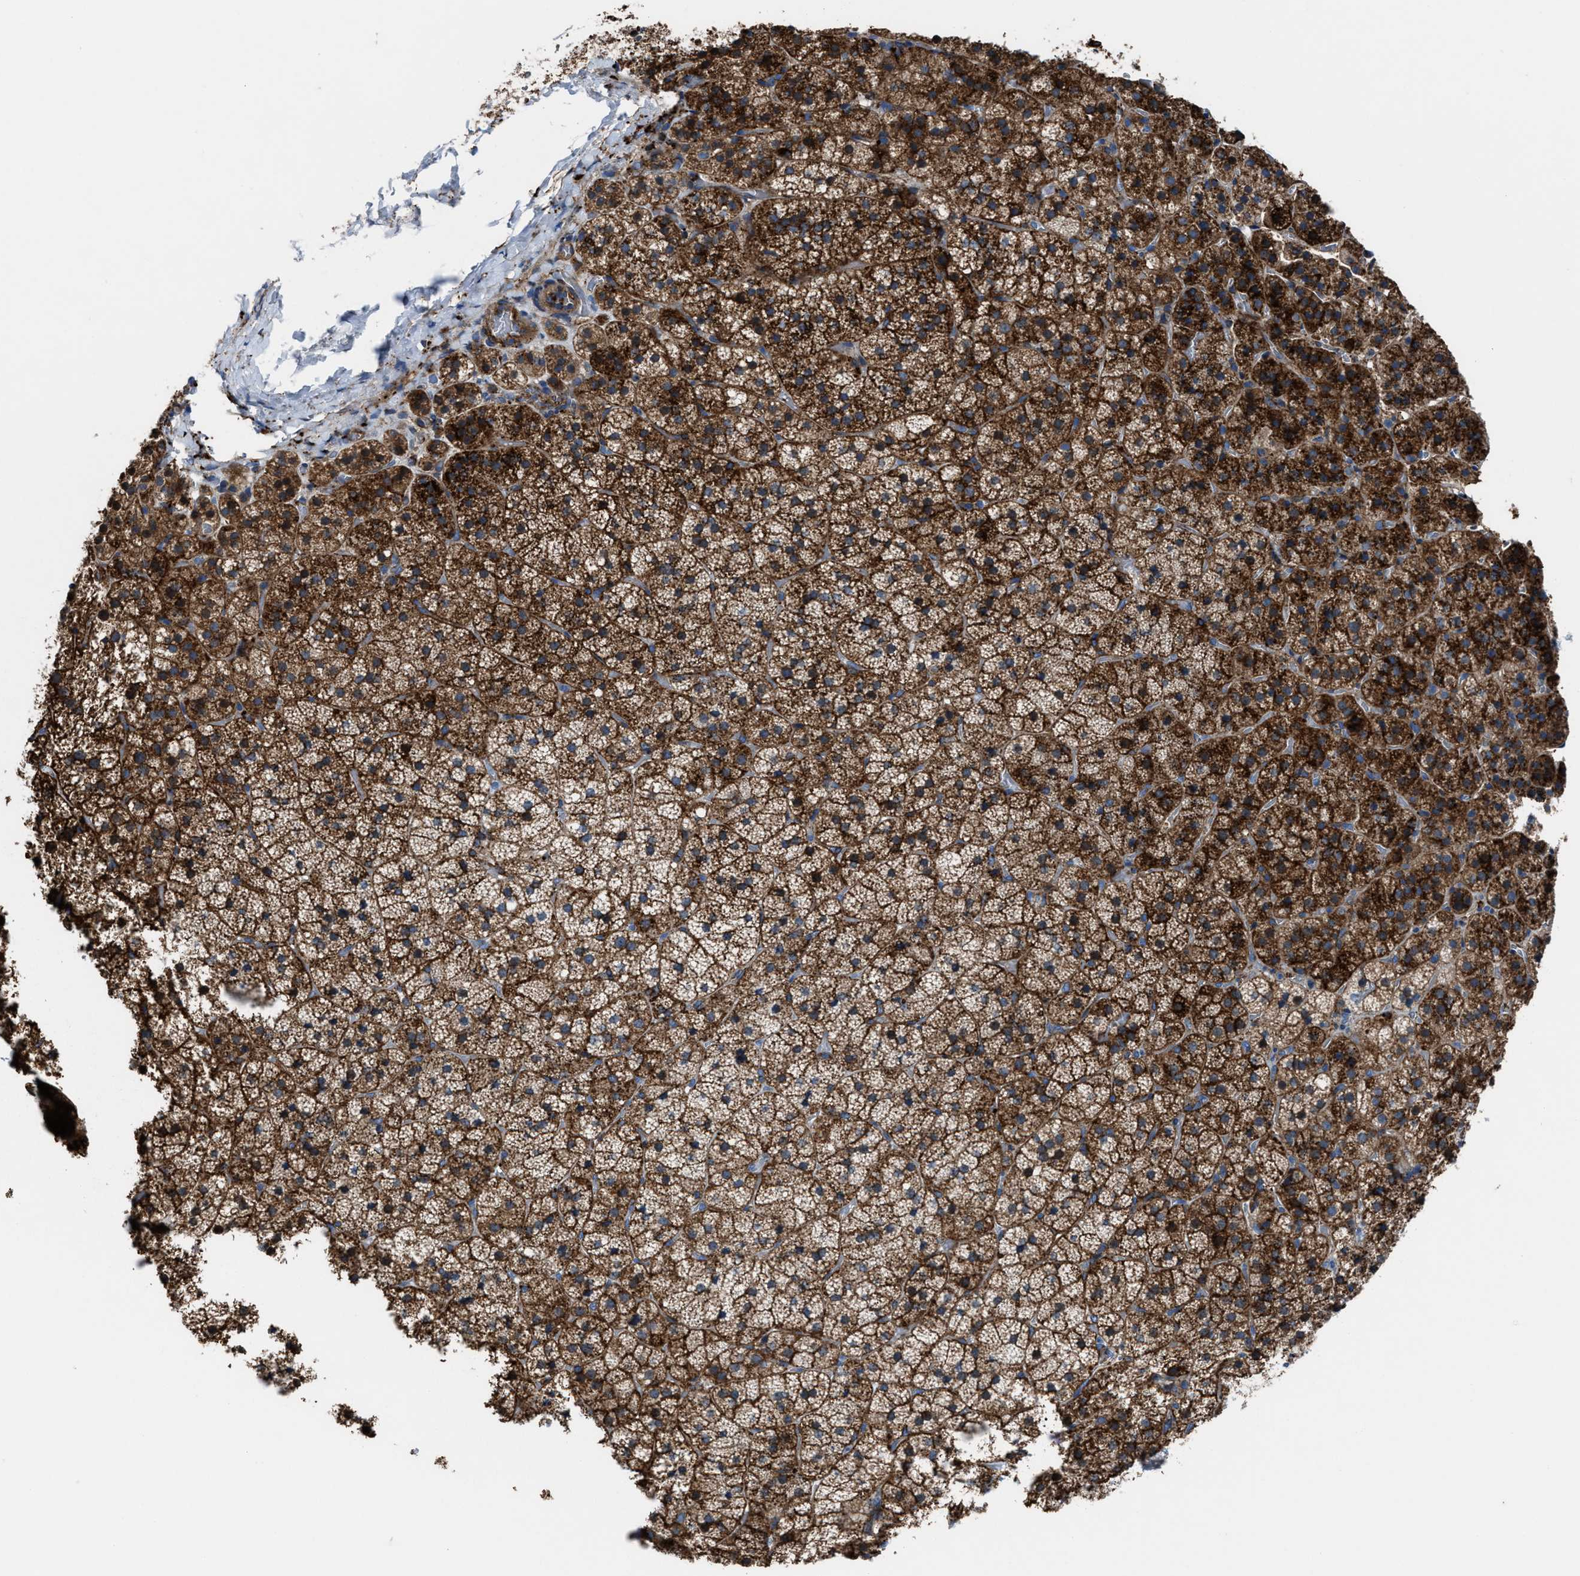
{"staining": {"intensity": "strong", "quantity": ">75%", "location": "cytoplasmic/membranous"}, "tissue": "adrenal gland", "cell_type": "Glandular cells", "image_type": "normal", "snomed": [{"axis": "morphology", "description": "Normal tissue, NOS"}, {"axis": "topography", "description": "Adrenal gland"}], "caption": "Protein analysis of normal adrenal gland exhibits strong cytoplasmic/membranous staining in about >75% of glandular cells.", "gene": "AGPAT2", "patient": {"sex": "female", "age": 44}}